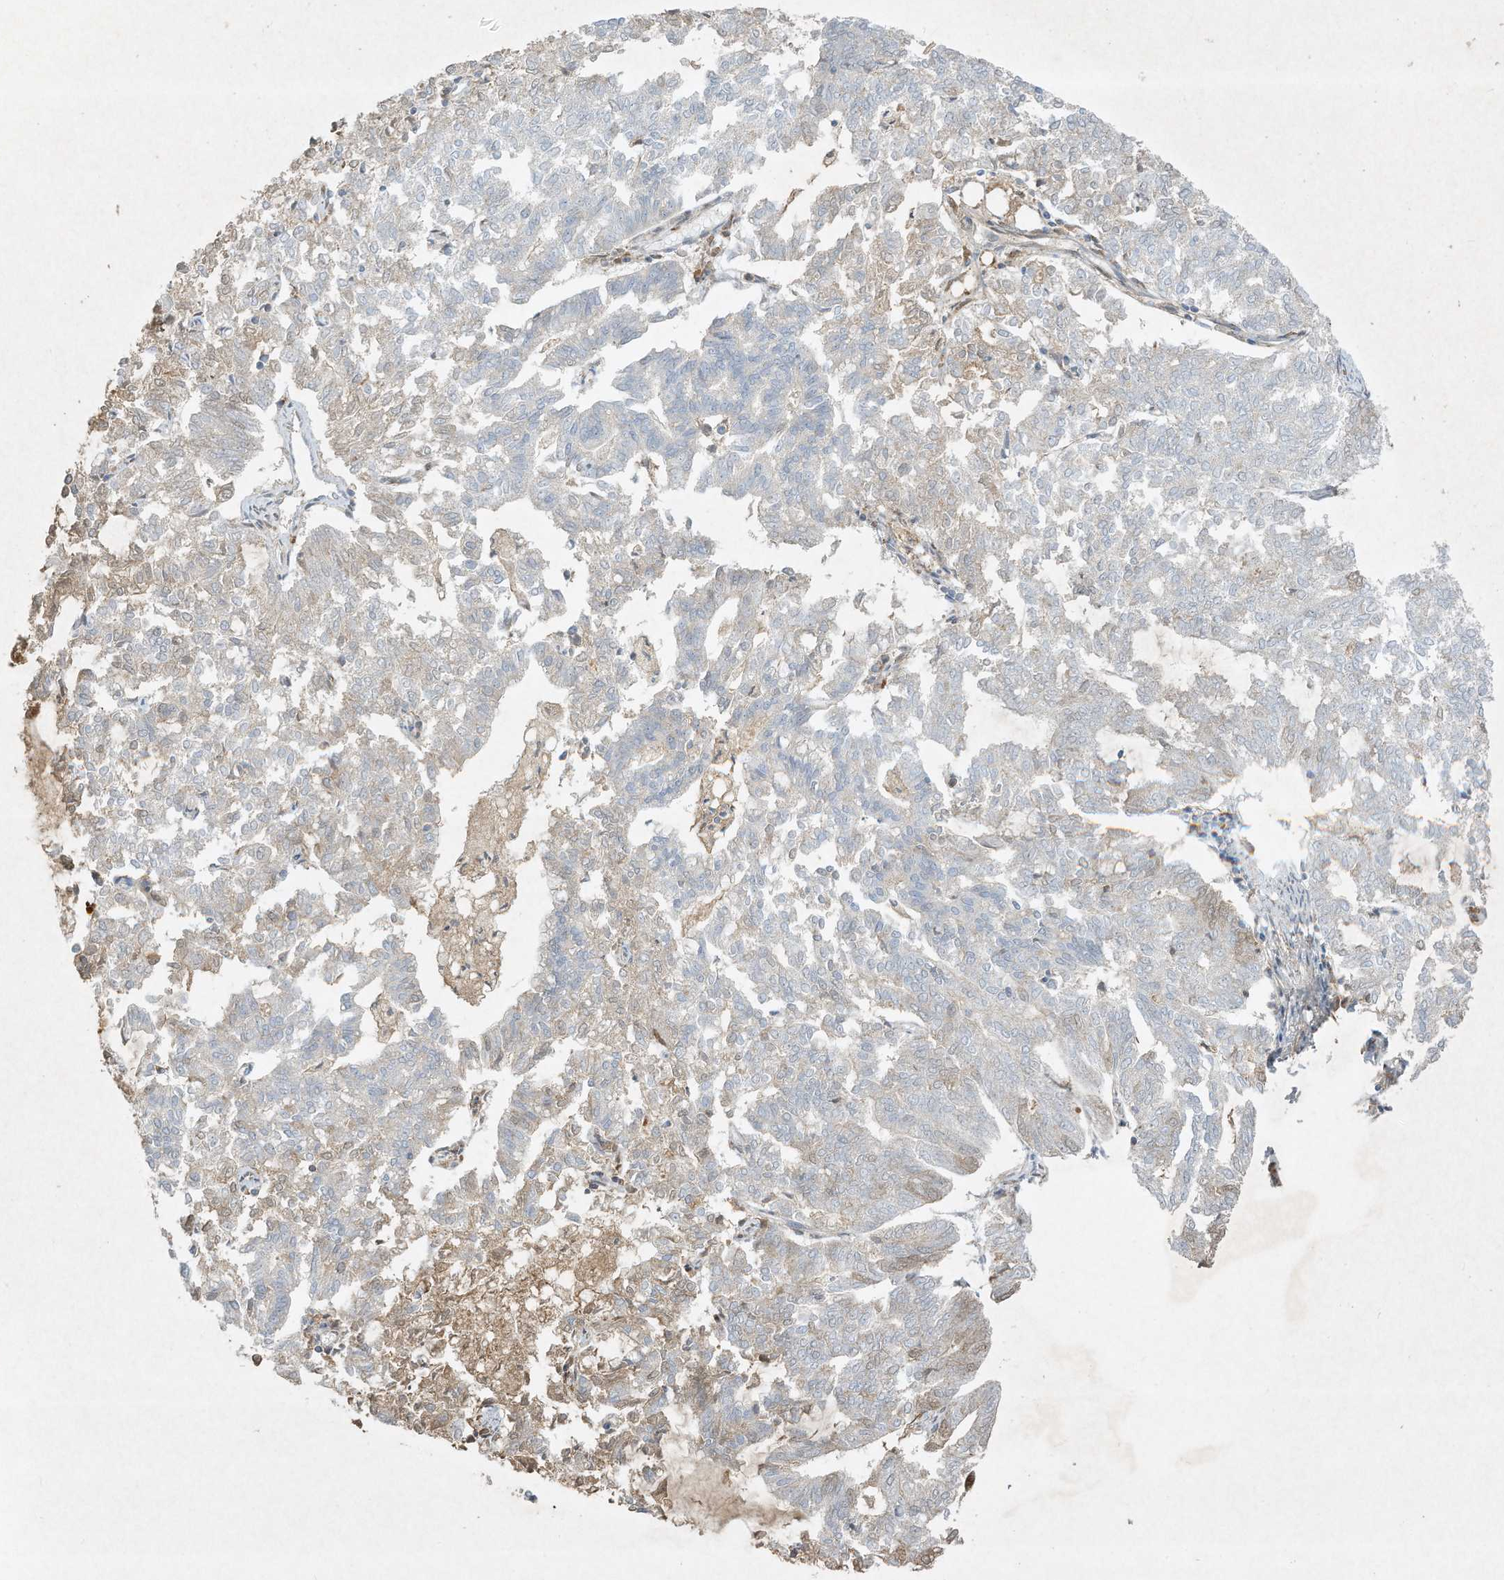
{"staining": {"intensity": "negative", "quantity": "none", "location": "none"}, "tissue": "endometrial cancer", "cell_type": "Tumor cells", "image_type": "cancer", "snomed": [{"axis": "morphology", "description": "Adenocarcinoma, NOS"}, {"axis": "topography", "description": "Endometrium"}], "caption": "A histopathology image of human endometrial cancer (adenocarcinoma) is negative for staining in tumor cells.", "gene": "FETUB", "patient": {"sex": "female", "age": 79}}